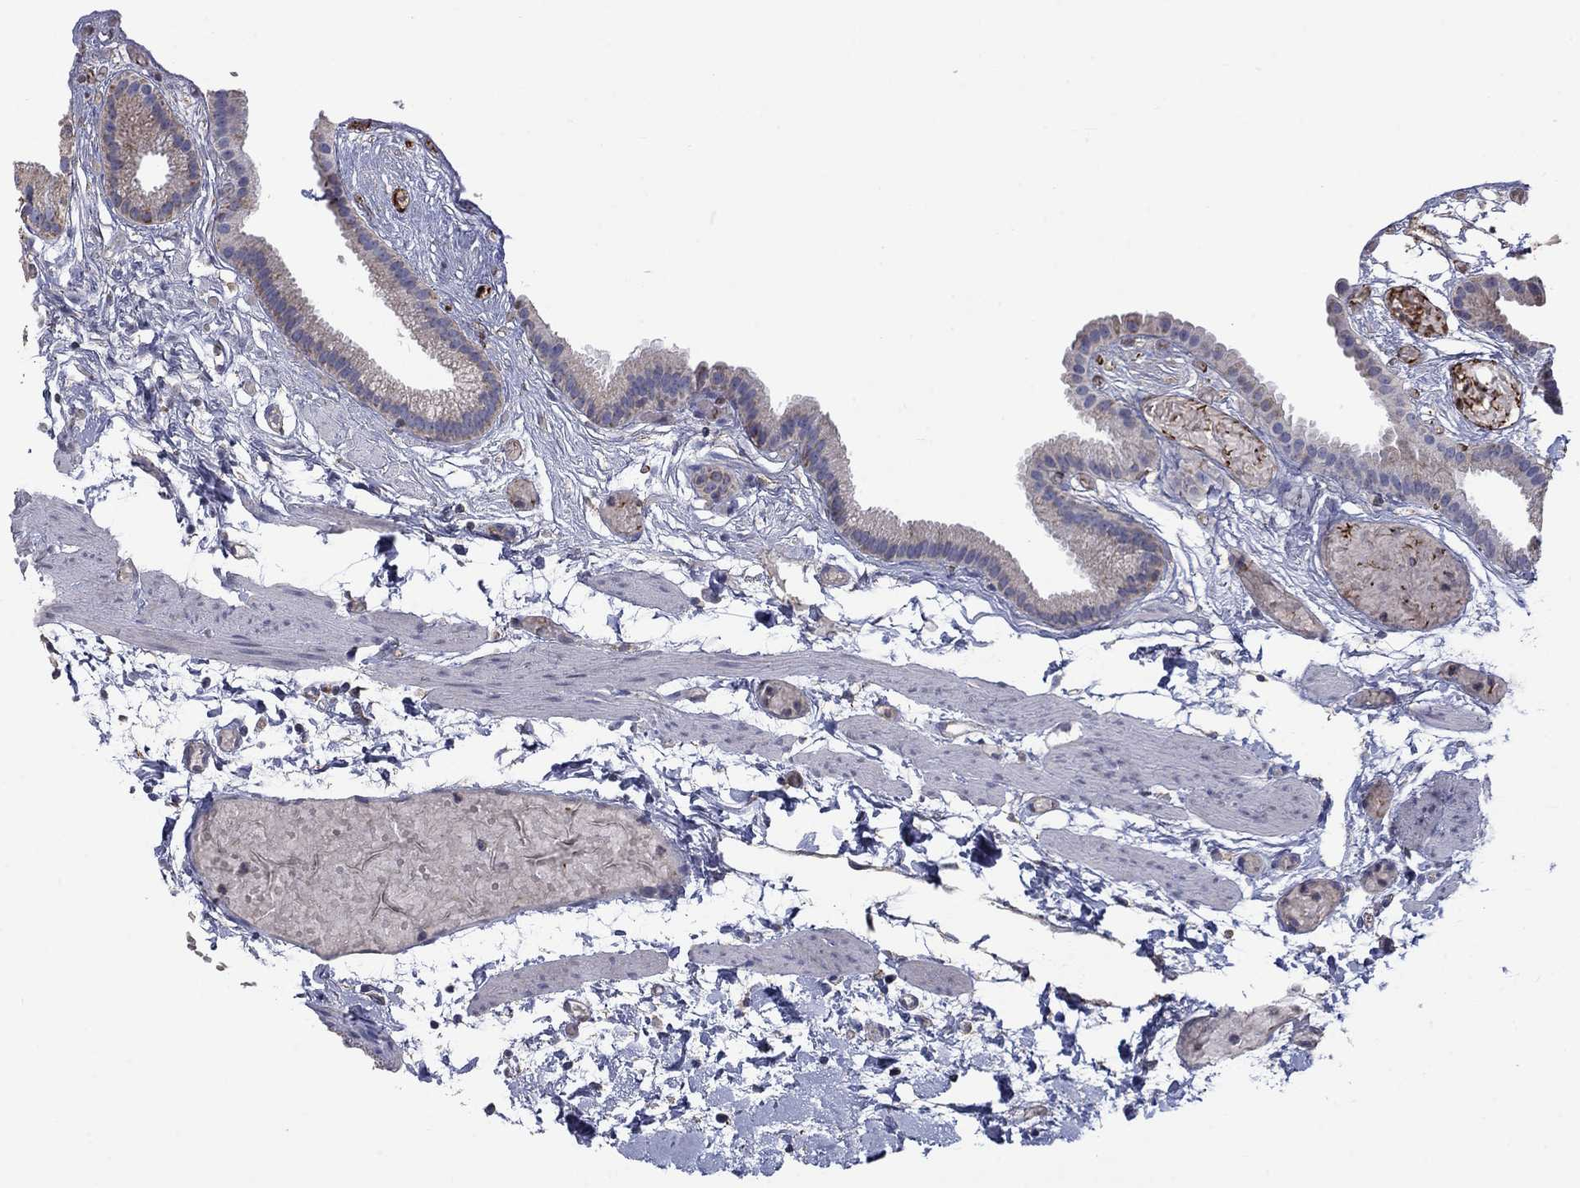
{"staining": {"intensity": "negative", "quantity": "none", "location": "none"}, "tissue": "gallbladder", "cell_type": "Glandular cells", "image_type": "normal", "snomed": [{"axis": "morphology", "description": "Normal tissue, NOS"}, {"axis": "topography", "description": "Gallbladder"}], "caption": "Image shows no protein positivity in glandular cells of benign gallbladder. The staining is performed using DAB brown chromogen with nuclei counter-stained in using hematoxylin.", "gene": "CAMKK2", "patient": {"sex": "female", "age": 45}}